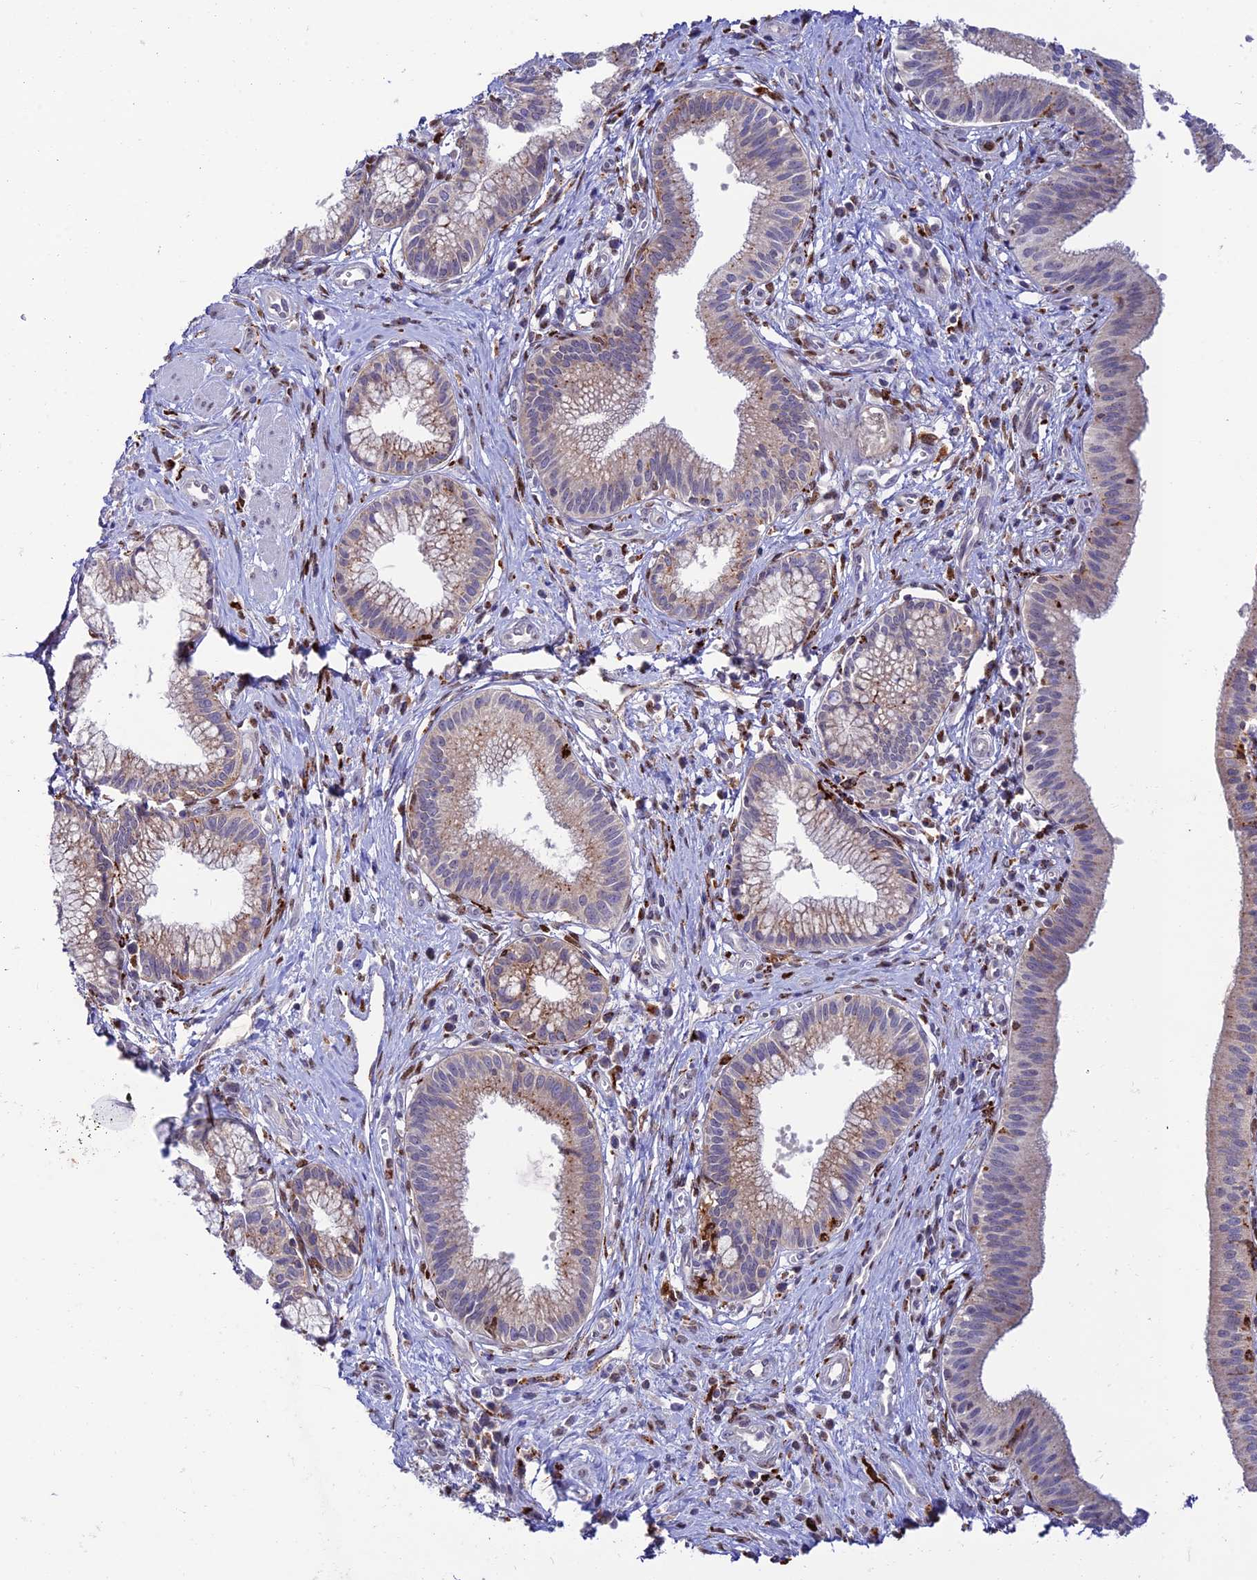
{"staining": {"intensity": "moderate", "quantity": "<25%", "location": "cytoplasmic/membranous"}, "tissue": "pancreatic cancer", "cell_type": "Tumor cells", "image_type": "cancer", "snomed": [{"axis": "morphology", "description": "Adenocarcinoma, NOS"}, {"axis": "topography", "description": "Pancreas"}], "caption": "A low amount of moderate cytoplasmic/membranous expression is appreciated in approximately <25% of tumor cells in pancreatic cancer (adenocarcinoma) tissue. The protein of interest is stained brown, and the nuclei are stained in blue (DAB (3,3'-diaminobenzidine) IHC with brightfield microscopy, high magnification).", "gene": "HIC1", "patient": {"sex": "male", "age": 72}}